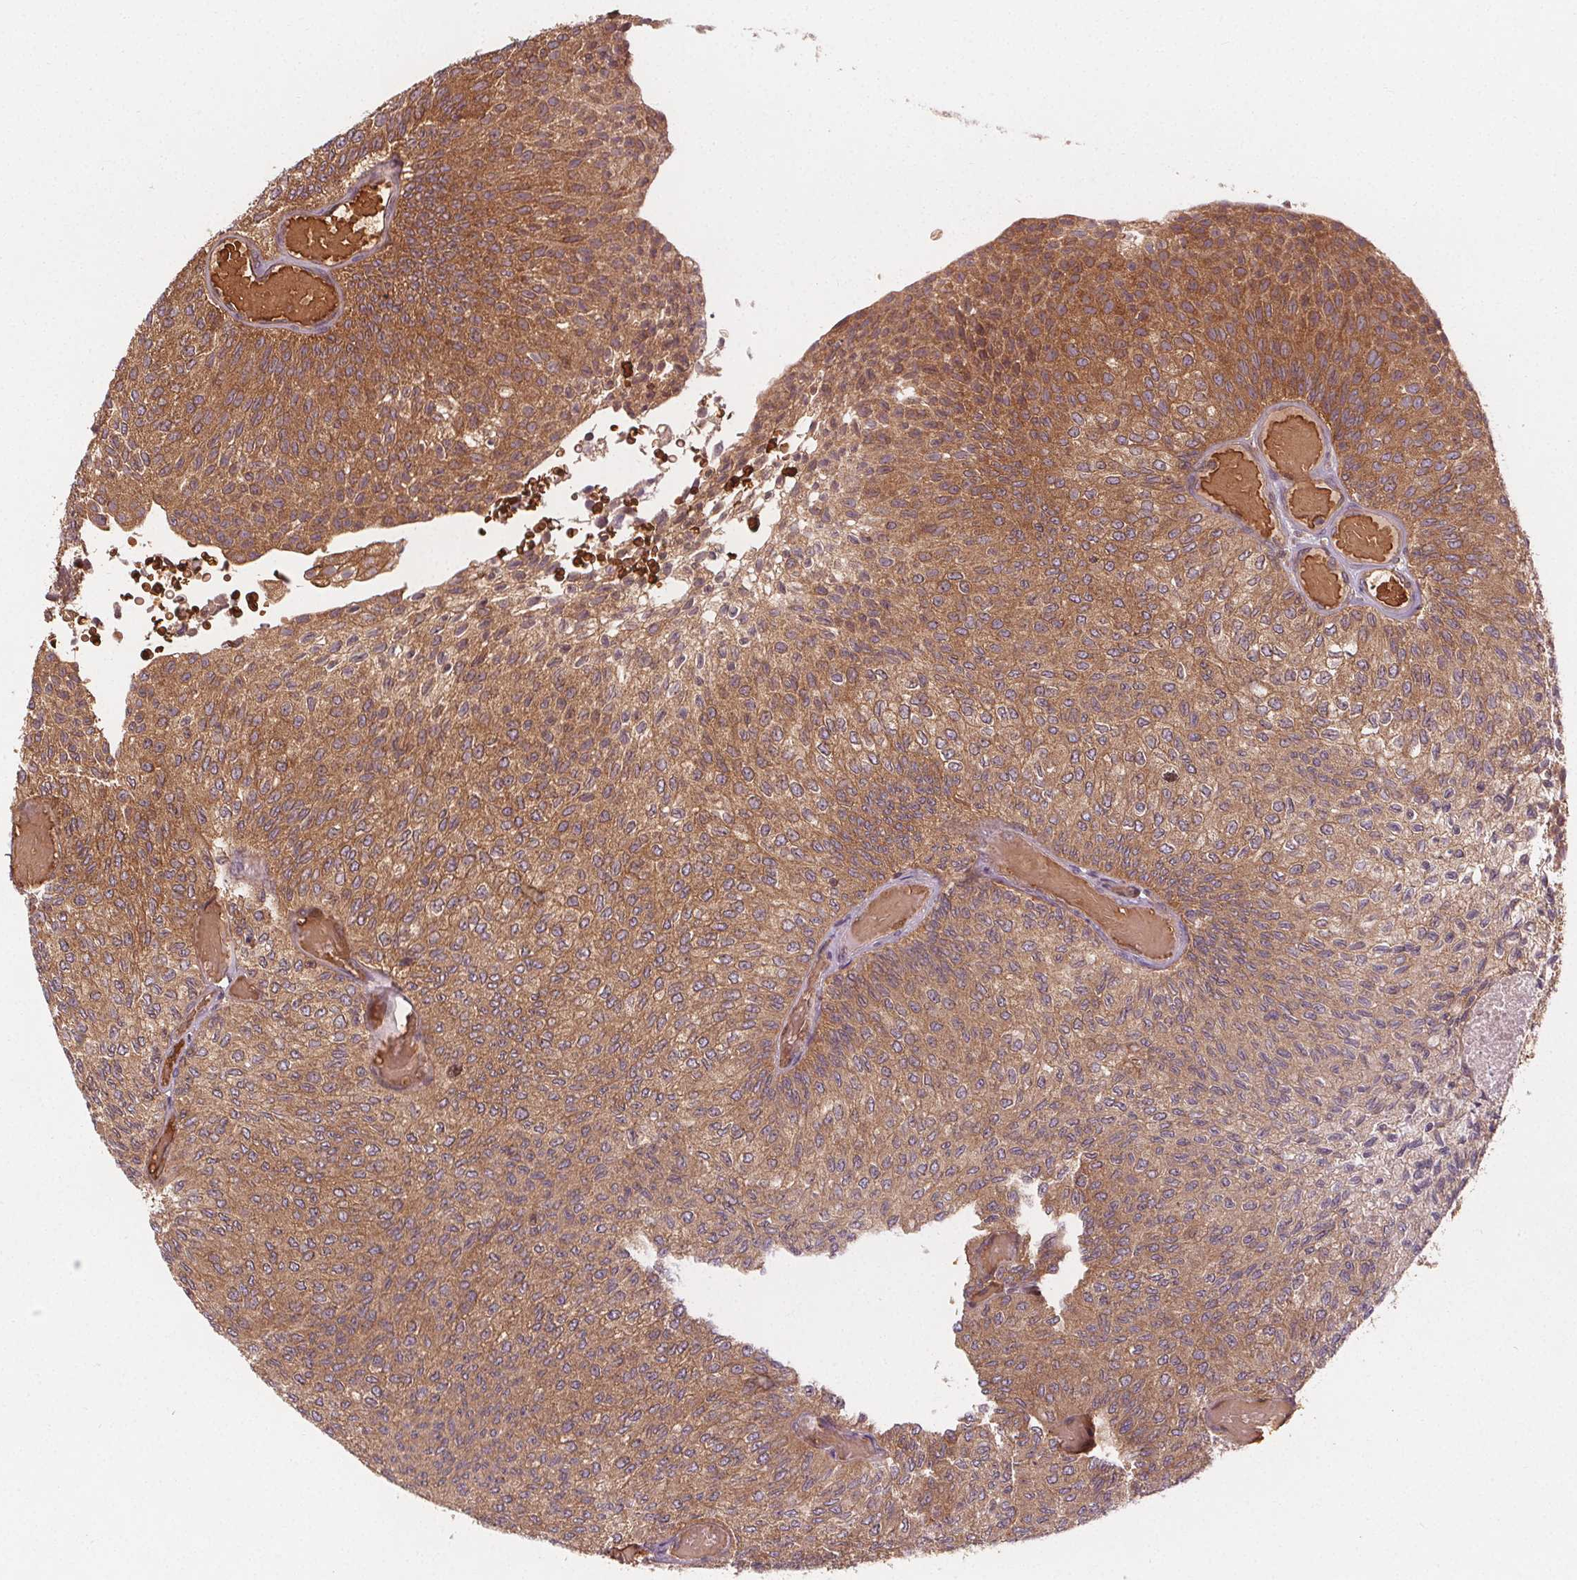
{"staining": {"intensity": "moderate", "quantity": ">75%", "location": "cytoplasmic/membranous"}, "tissue": "urothelial cancer", "cell_type": "Tumor cells", "image_type": "cancer", "snomed": [{"axis": "morphology", "description": "Urothelial carcinoma, Low grade"}, {"axis": "topography", "description": "Urinary bladder"}], "caption": "A histopathology image showing moderate cytoplasmic/membranous positivity in approximately >75% of tumor cells in low-grade urothelial carcinoma, as visualized by brown immunohistochemical staining.", "gene": "EIF3D", "patient": {"sex": "male", "age": 78}}